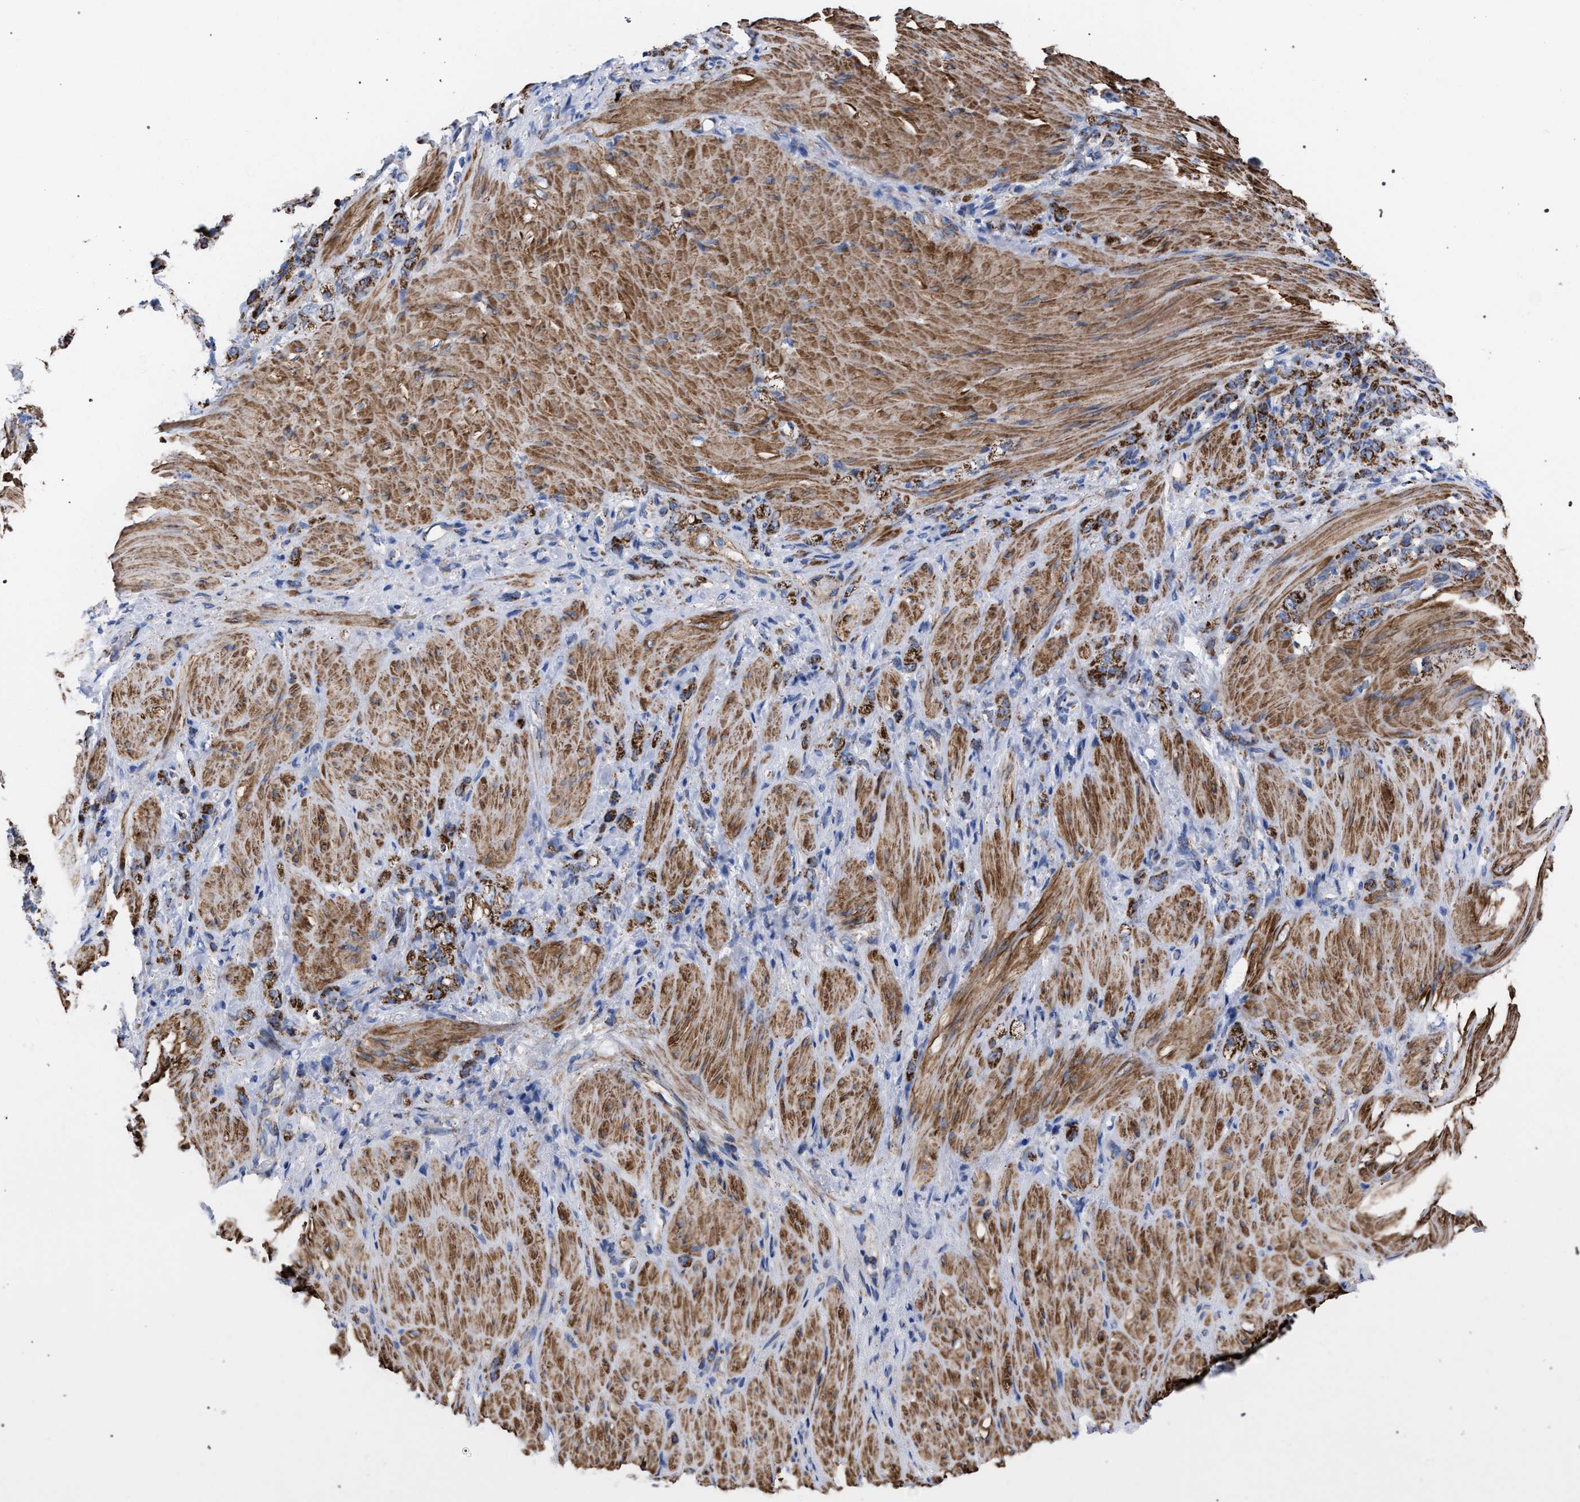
{"staining": {"intensity": "moderate", "quantity": ">75%", "location": "cytoplasmic/membranous"}, "tissue": "stomach cancer", "cell_type": "Tumor cells", "image_type": "cancer", "snomed": [{"axis": "morphology", "description": "Normal tissue, NOS"}, {"axis": "morphology", "description": "Adenocarcinoma, NOS"}, {"axis": "topography", "description": "Stomach"}], "caption": "The photomicrograph shows a brown stain indicating the presence of a protein in the cytoplasmic/membranous of tumor cells in stomach adenocarcinoma.", "gene": "ACADS", "patient": {"sex": "male", "age": 82}}